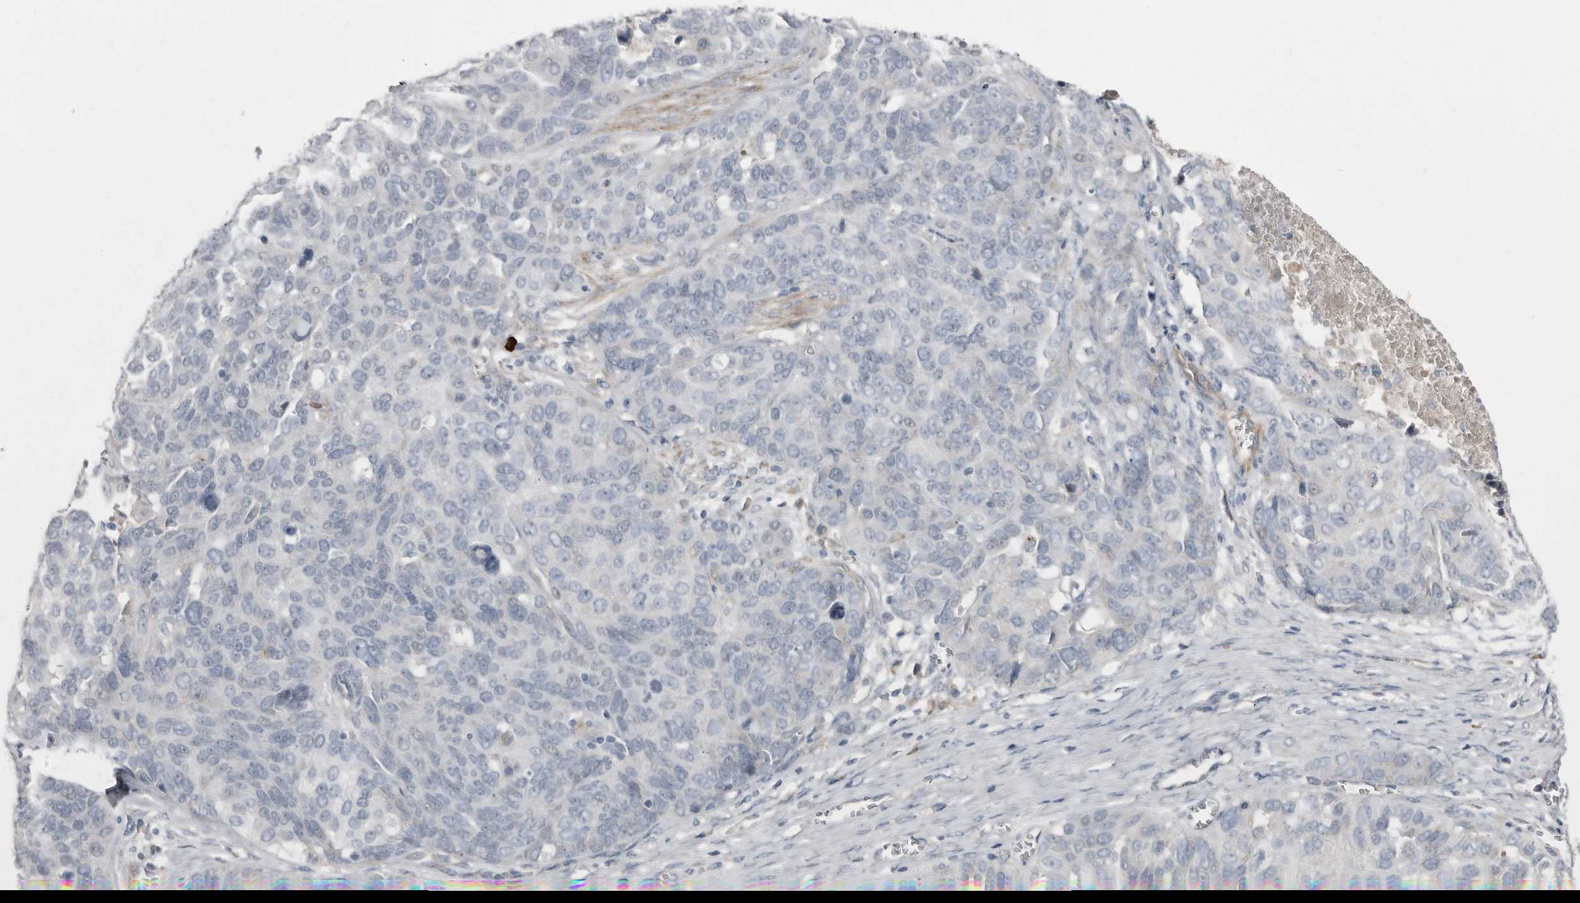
{"staining": {"intensity": "negative", "quantity": "none", "location": "none"}, "tissue": "ovarian cancer", "cell_type": "Tumor cells", "image_type": "cancer", "snomed": [{"axis": "morphology", "description": "Cystadenocarcinoma, serous, NOS"}, {"axis": "topography", "description": "Ovary"}], "caption": "This micrograph is of ovarian serous cystadenocarcinoma stained with immunohistochemistry (IHC) to label a protein in brown with the nuclei are counter-stained blue. There is no staining in tumor cells. (DAB (3,3'-diaminobenzidine) immunohistochemistry, high magnification).", "gene": "ZNF114", "patient": {"sex": "female", "age": 44}}